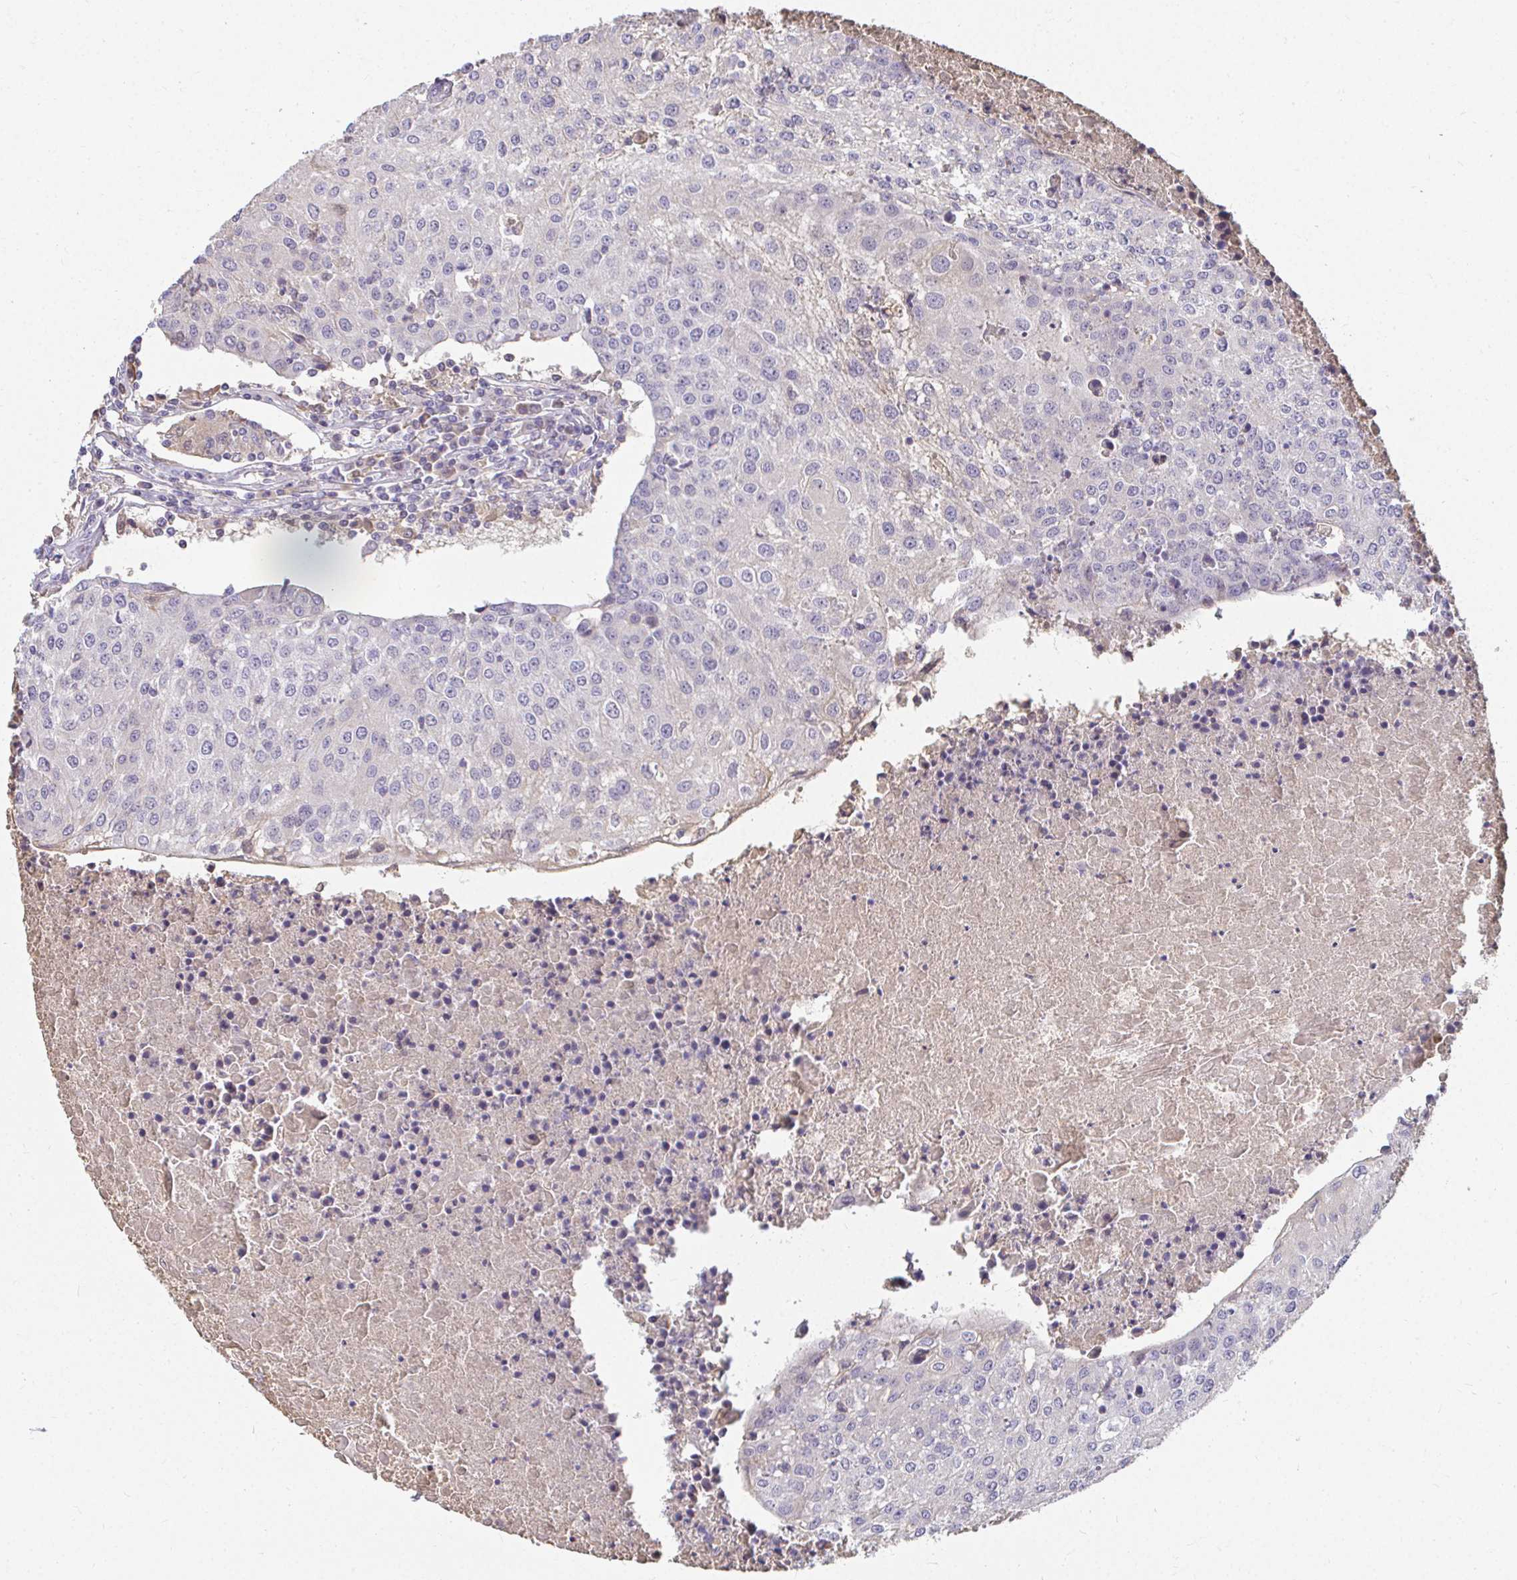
{"staining": {"intensity": "negative", "quantity": "none", "location": "none"}, "tissue": "urothelial cancer", "cell_type": "Tumor cells", "image_type": "cancer", "snomed": [{"axis": "morphology", "description": "Urothelial carcinoma, High grade"}, {"axis": "topography", "description": "Urinary bladder"}], "caption": "Protein analysis of urothelial cancer exhibits no significant expression in tumor cells. (IHC, brightfield microscopy, high magnification).", "gene": "LOXL4", "patient": {"sex": "female", "age": 85}}